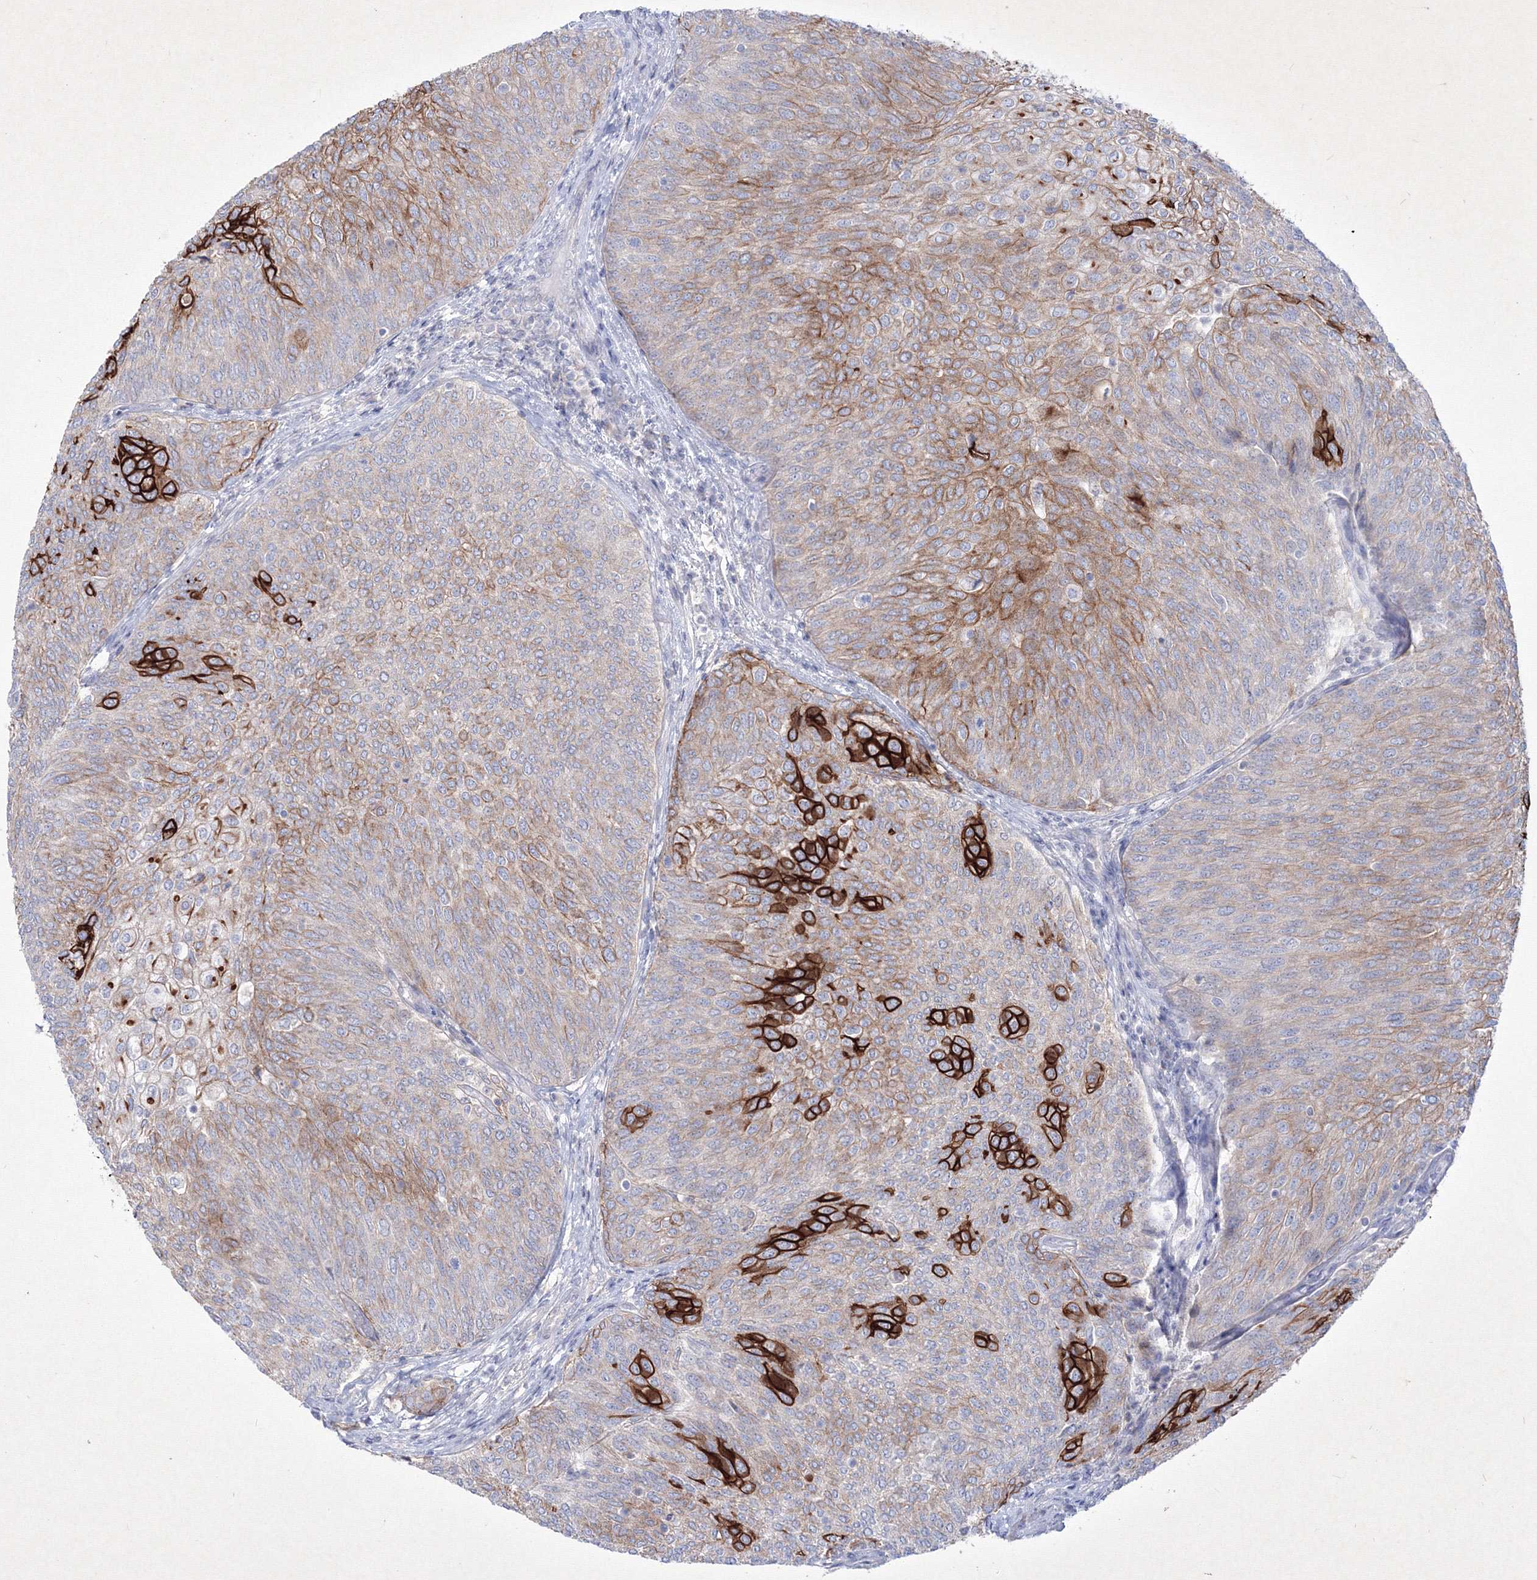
{"staining": {"intensity": "strong", "quantity": "25%-75%", "location": "cytoplasmic/membranous"}, "tissue": "urothelial cancer", "cell_type": "Tumor cells", "image_type": "cancer", "snomed": [{"axis": "morphology", "description": "Urothelial carcinoma, Low grade"}, {"axis": "topography", "description": "Urinary bladder"}], "caption": "IHC (DAB) staining of human urothelial carcinoma (low-grade) shows strong cytoplasmic/membranous protein staining in approximately 25%-75% of tumor cells. Using DAB (3,3'-diaminobenzidine) (brown) and hematoxylin (blue) stains, captured at high magnification using brightfield microscopy.", "gene": "TMEM139", "patient": {"sex": "female", "age": 79}}